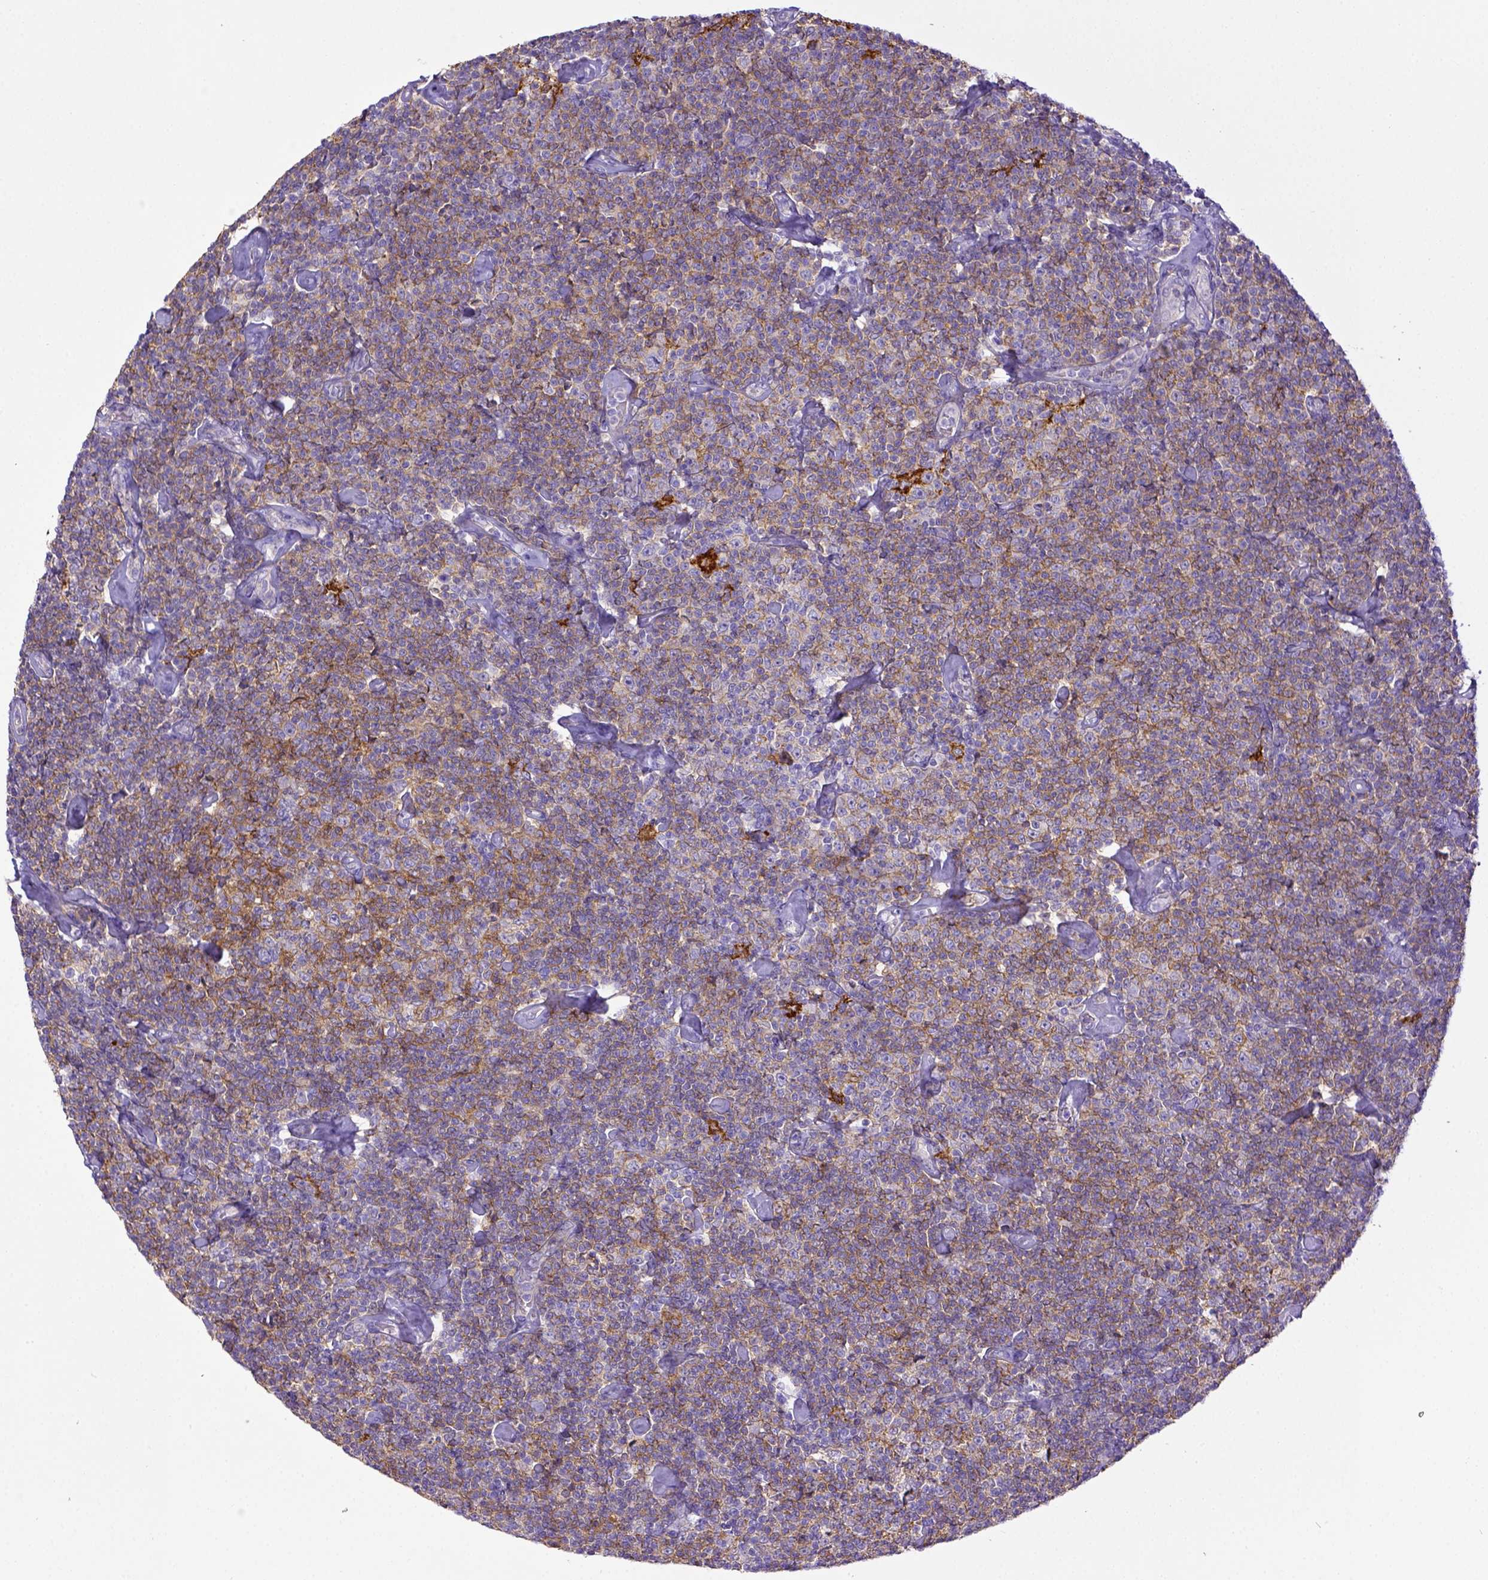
{"staining": {"intensity": "moderate", "quantity": "25%-75%", "location": "cytoplasmic/membranous"}, "tissue": "lymphoma", "cell_type": "Tumor cells", "image_type": "cancer", "snomed": [{"axis": "morphology", "description": "Malignant lymphoma, non-Hodgkin's type, Low grade"}, {"axis": "topography", "description": "Lymph node"}], "caption": "Immunohistochemical staining of lymphoma reveals medium levels of moderate cytoplasmic/membranous protein positivity in about 25%-75% of tumor cells.", "gene": "CD40", "patient": {"sex": "male", "age": 81}}